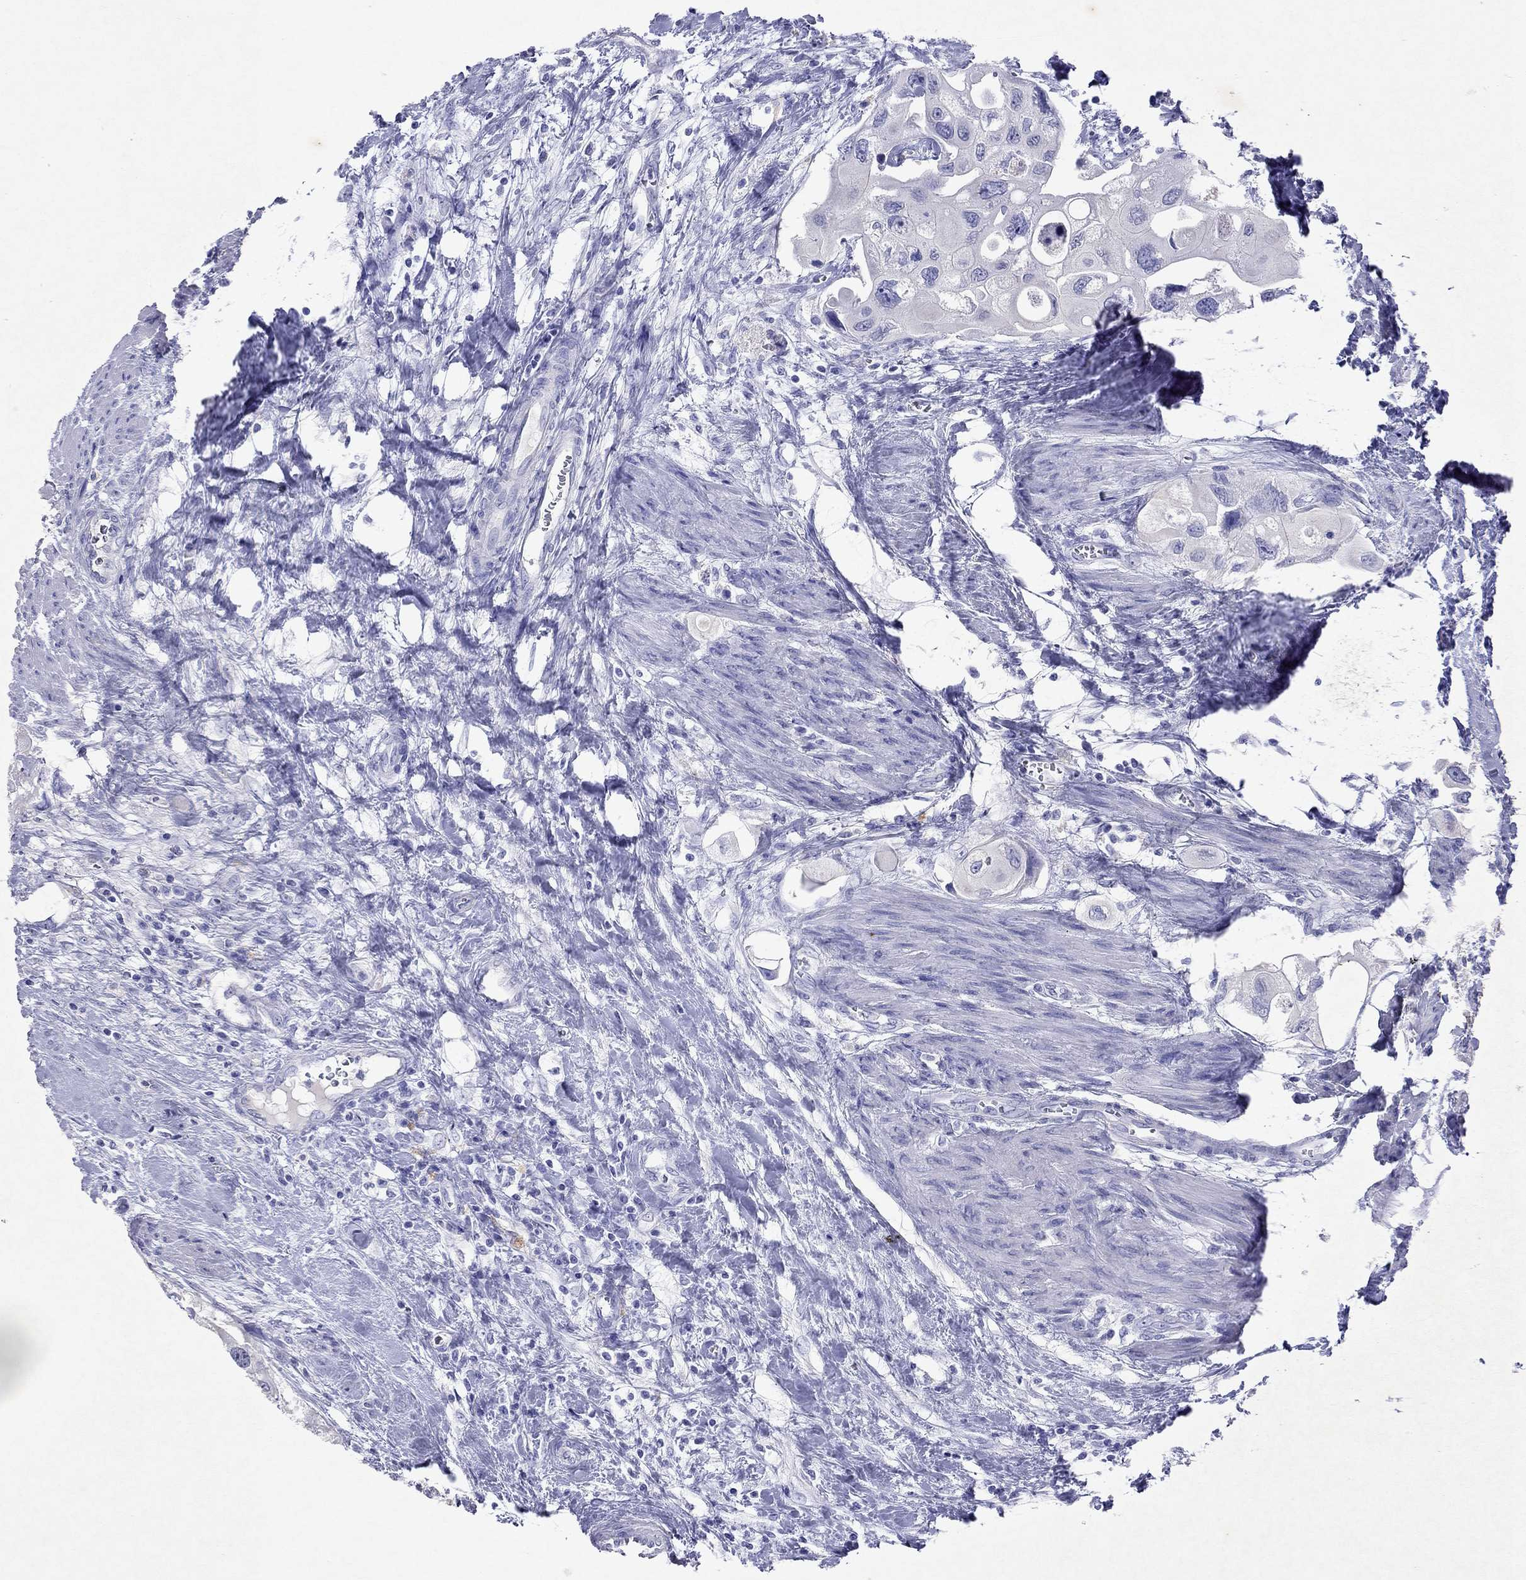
{"staining": {"intensity": "negative", "quantity": "none", "location": "none"}, "tissue": "urothelial cancer", "cell_type": "Tumor cells", "image_type": "cancer", "snomed": [{"axis": "morphology", "description": "Urothelial carcinoma, High grade"}, {"axis": "topography", "description": "Urinary bladder"}], "caption": "DAB immunohistochemical staining of high-grade urothelial carcinoma reveals no significant positivity in tumor cells.", "gene": "ARMC12", "patient": {"sex": "male", "age": 59}}